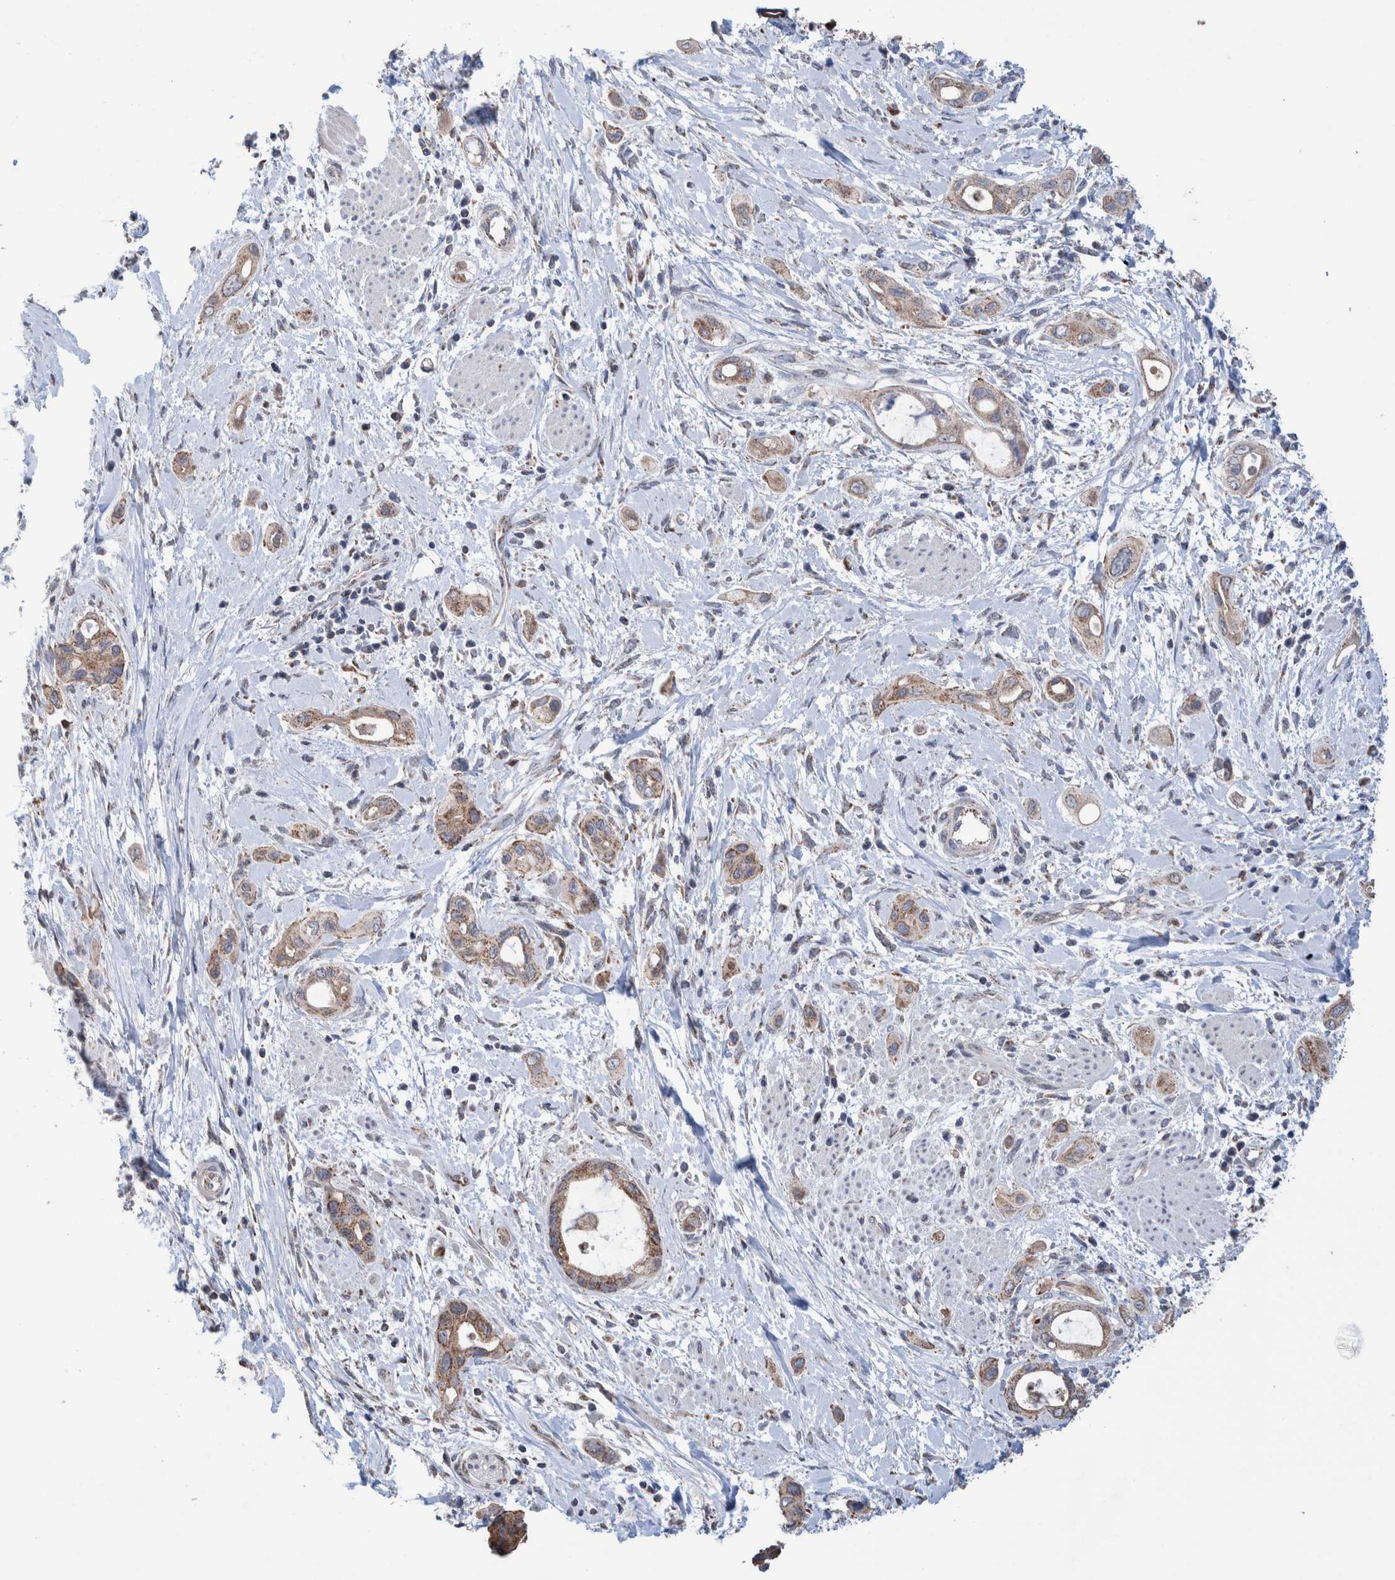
{"staining": {"intensity": "weak", "quantity": ">75%", "location": "cytoplasmic/membranous"}, "tissue": "pancreatic cancer", "cell_type": "Tumor cells", "image_type": "cancer", "snomed": [{"axis": "morphology", "description": "Adenocarcinoma, NOS"}, {"axis": "topography", "description": "Pancreas"}], "caption": "Weak cytoplasmic/membranous expression for a protein is seen in approximately >75% of tumor cells of pancreatic adenocarcinoma using IHC.", "gene": "DECR1", "patient": {"sex": "male", "age": 59}}